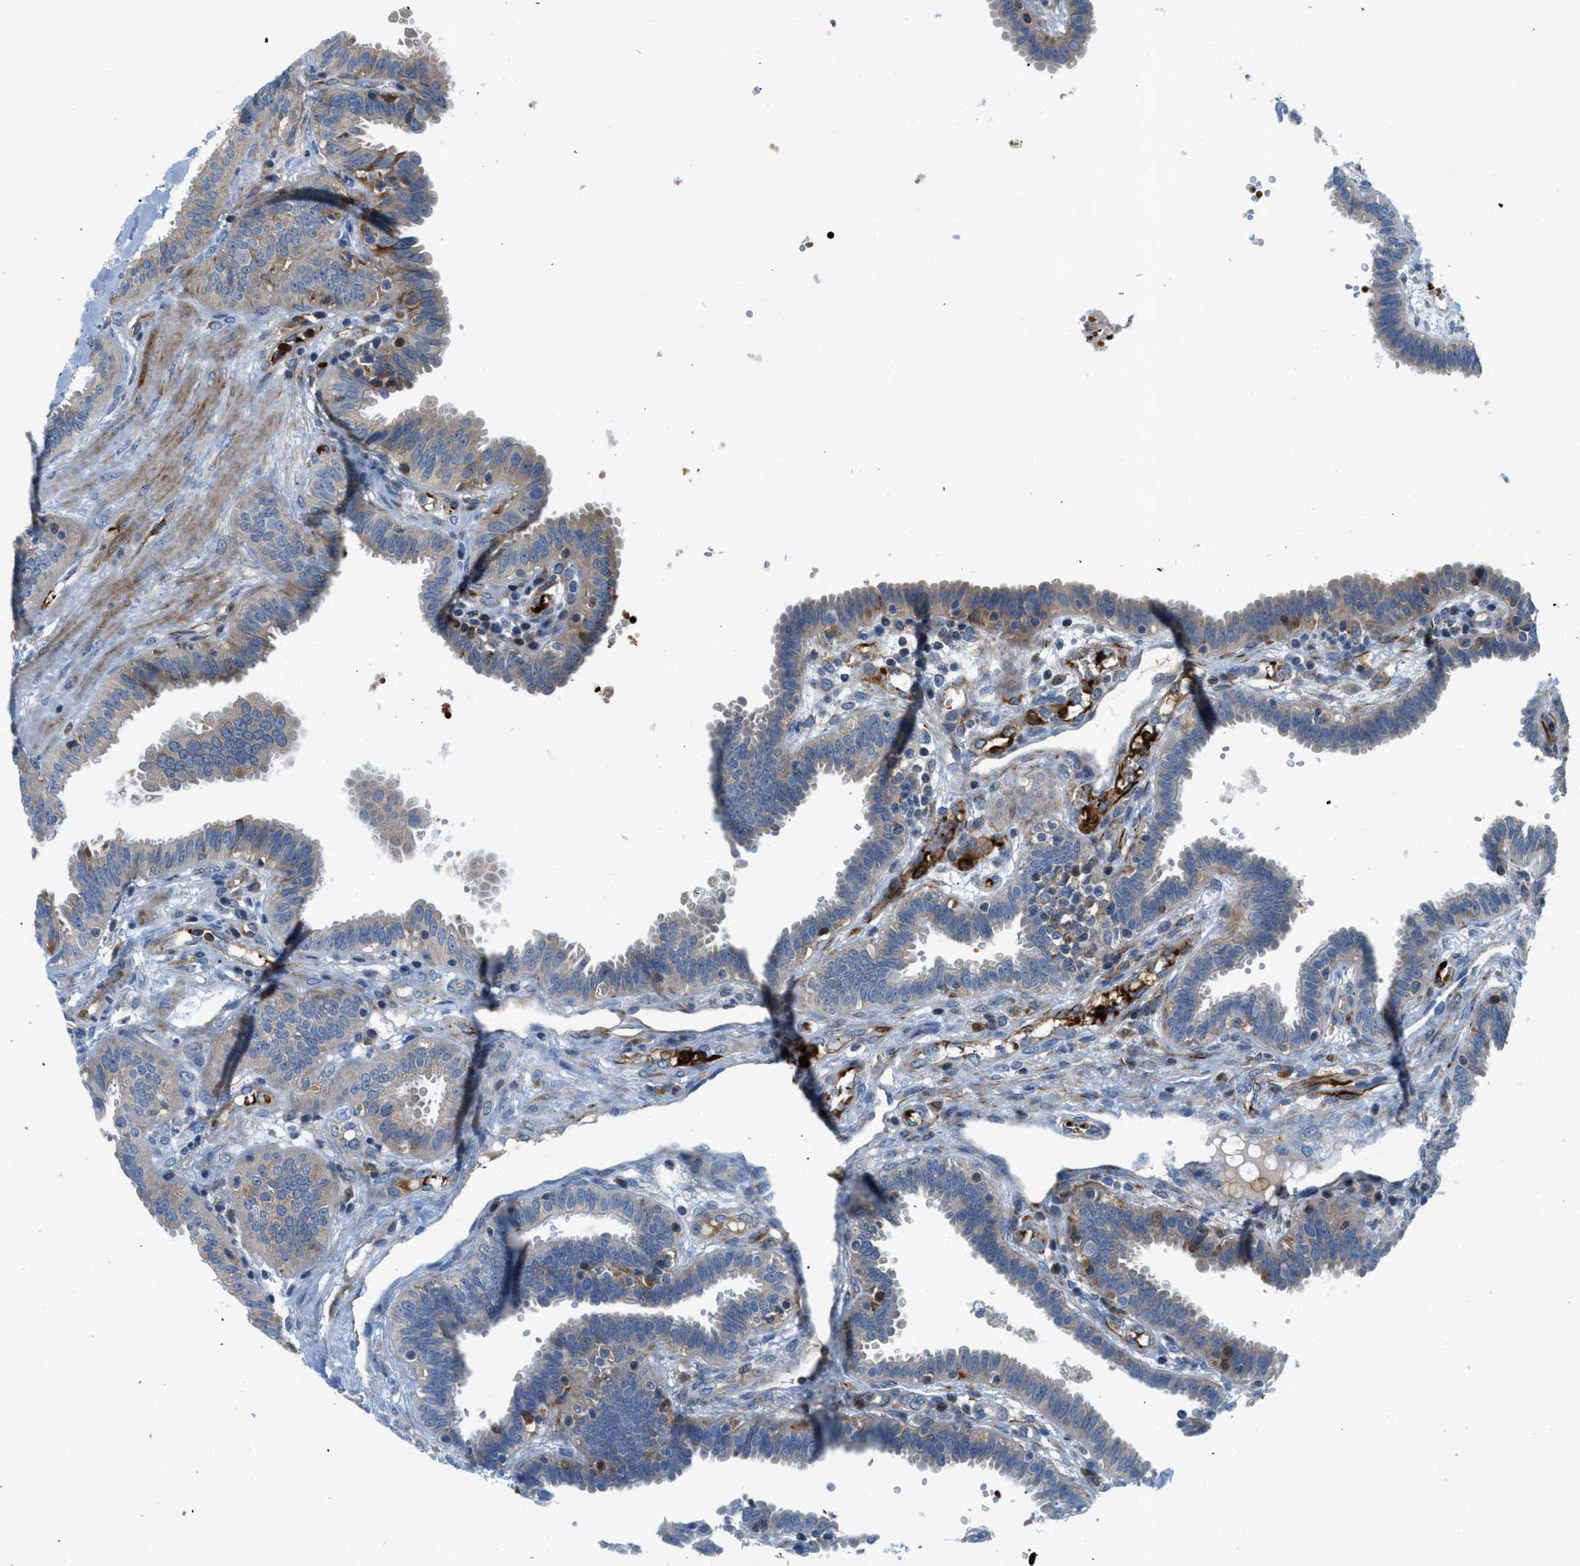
{"staining": {"intensity": "weak", "quantity": "<25%", "location": "cytoplasmic/membranous"}, "tissue": "fallopian tube", "cell_type": "Glandular cells", "image_type": "normal", "snomed": [{"axis": "morphology", "description": "Normal tissue, NOS"}, {"axis": "topography", "description": "Fallopian tube"}], "caption": "Fallopian tube was stained to show a protein in brown. There is no significant positivity in glandular cells. (DAB (3,3'-diaminobenzidine) immunohistochemistry, high magnification).", "gene": "ZNF831", "patient": {"sex": "female", "age": 32}}